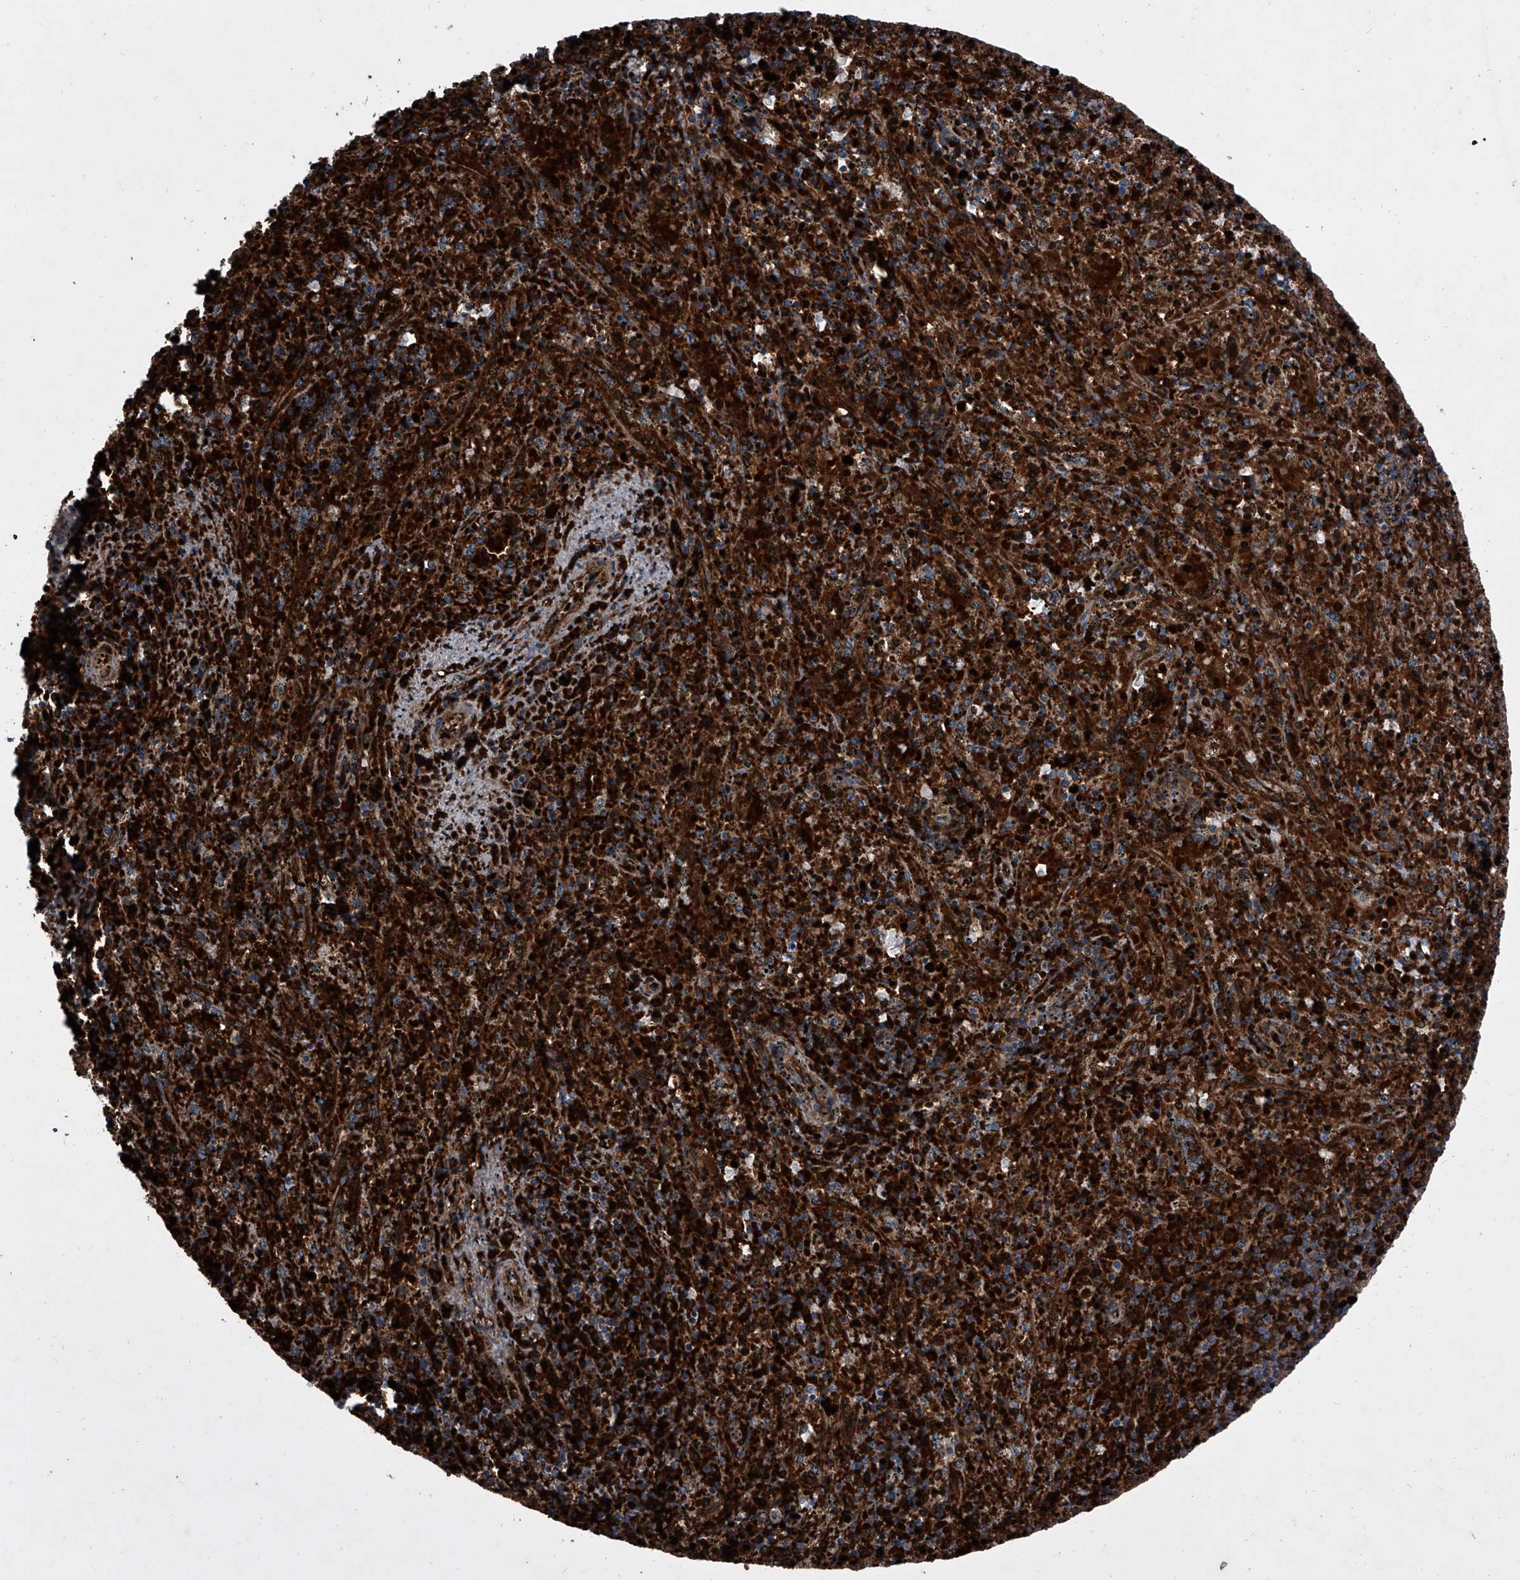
{"staining": {"intensity": "strong", "quantity": ">75%", "location": "cytoplasmic/membranous"}, "tissue": "spleen", "cell_type": "Cells in red pulp", "image_type": "normal", "snomed": [{"axis": "morphology", "description": "Normal tissue, NOS"}, {"axis": "topography", "description": "Spleen"}], "caption": "Protein analysis of benign spleen reveals strong cytoplasmic/membranous expression in about >75% of cells in red pulp. The protein of interest is stained brown, and the nuclei are stained in blue (DAB IHC with brightfield microscopy, high magnification).", "gene": "CEP85L", "patient": {"sex": "male", "age": 11}}